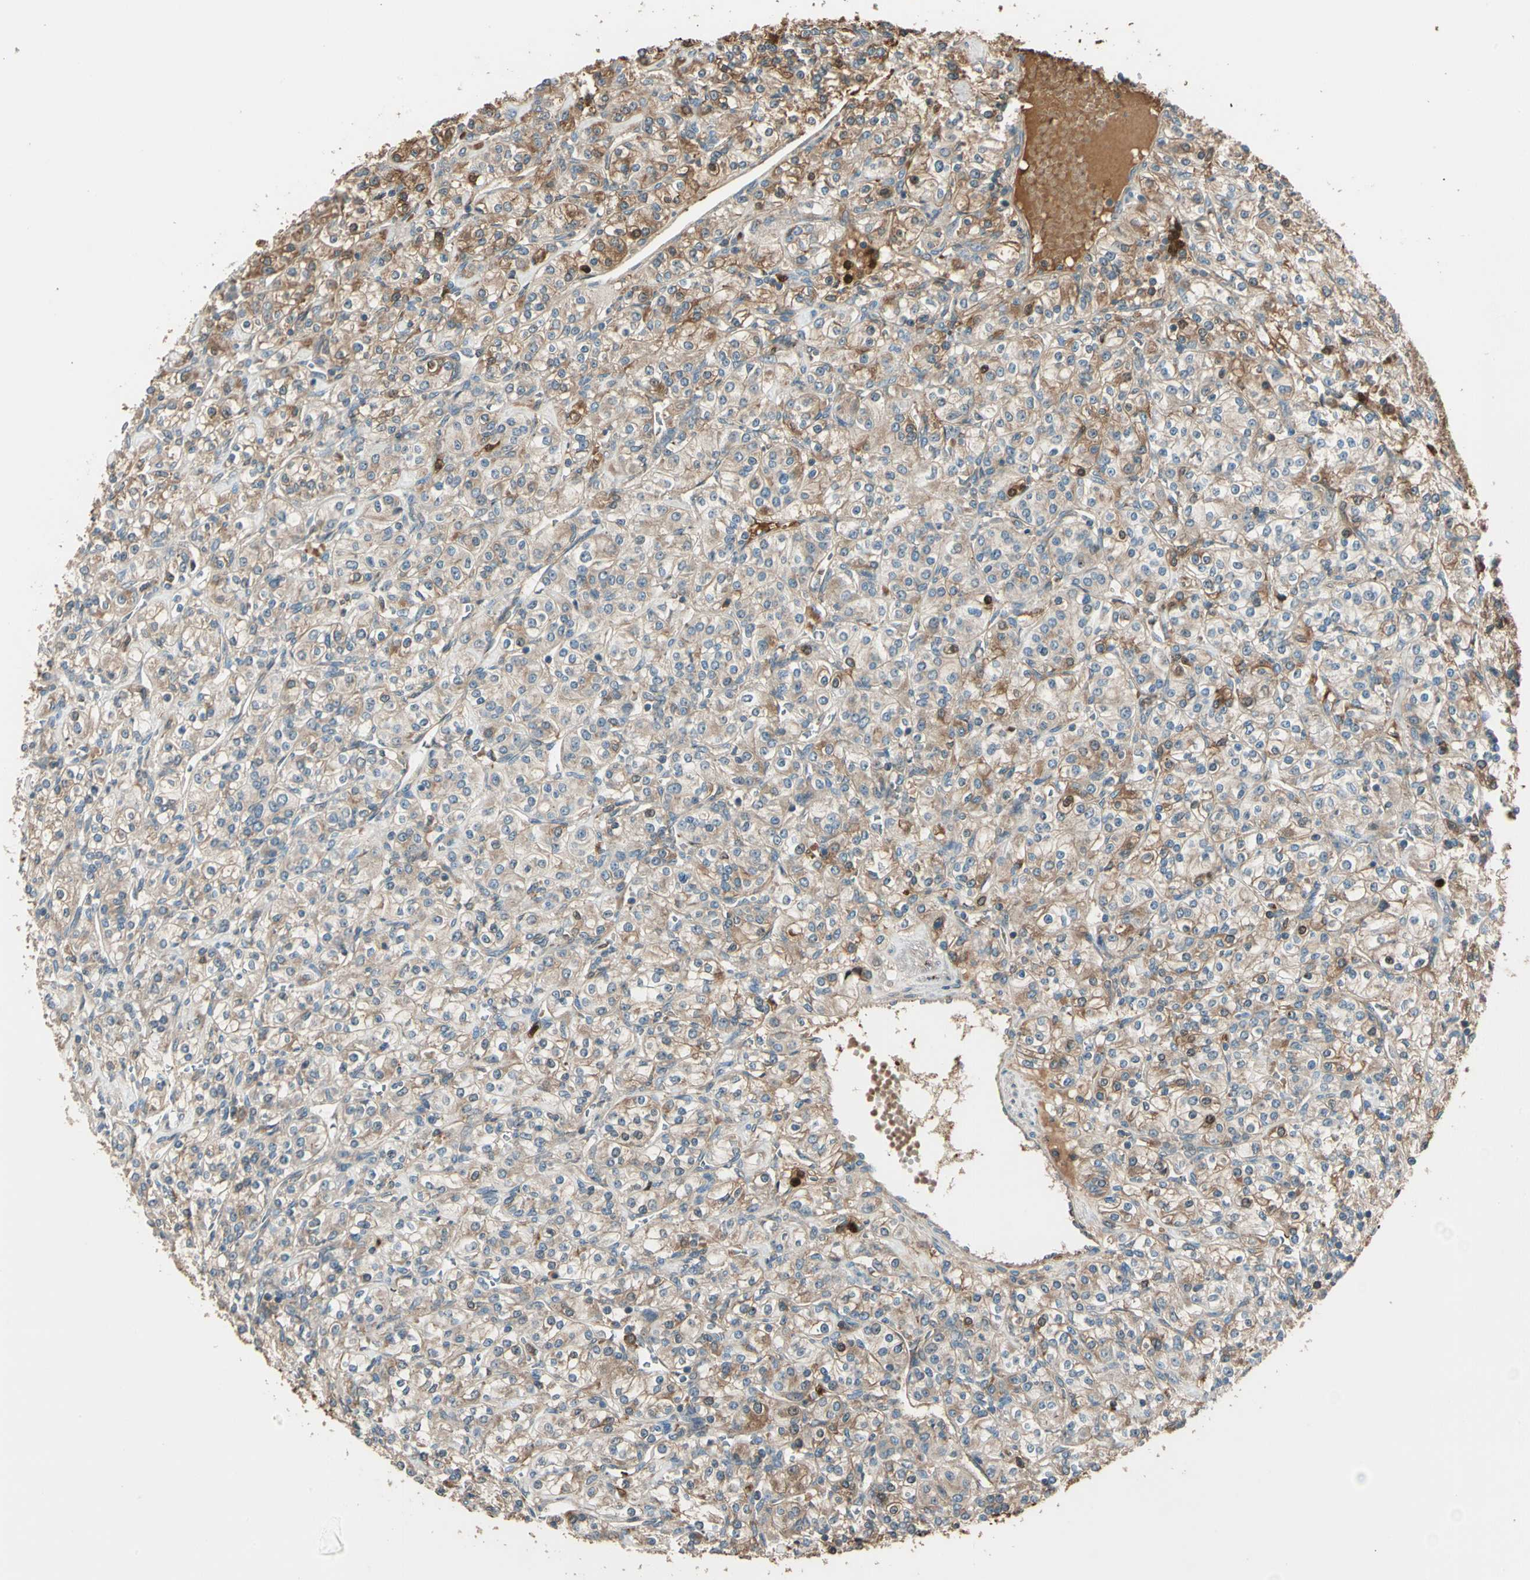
{"staining": {"intensity": "weak", "quantity": ">75%", "location": "cytoplasmic/membranous"}, "tissue": "renal cancer", "cell_type": "Tumor cells", "image_type": "cancer", "snomed": [{"axis": "morphology", "description": "Adenocarcinoma, NOS"}, {"axis": "topography", "description": "Kidney"}], "caption": "Tumor cells display low levels of weak cytoplasmic/membranous expression in approximately >75% of cells in adenocarcinoma (renal). (brown staining indicates protein expression, while blue staining denotes nuclei).", "gene": "STX11", "patient": {"sex": "male", "age": 77}}